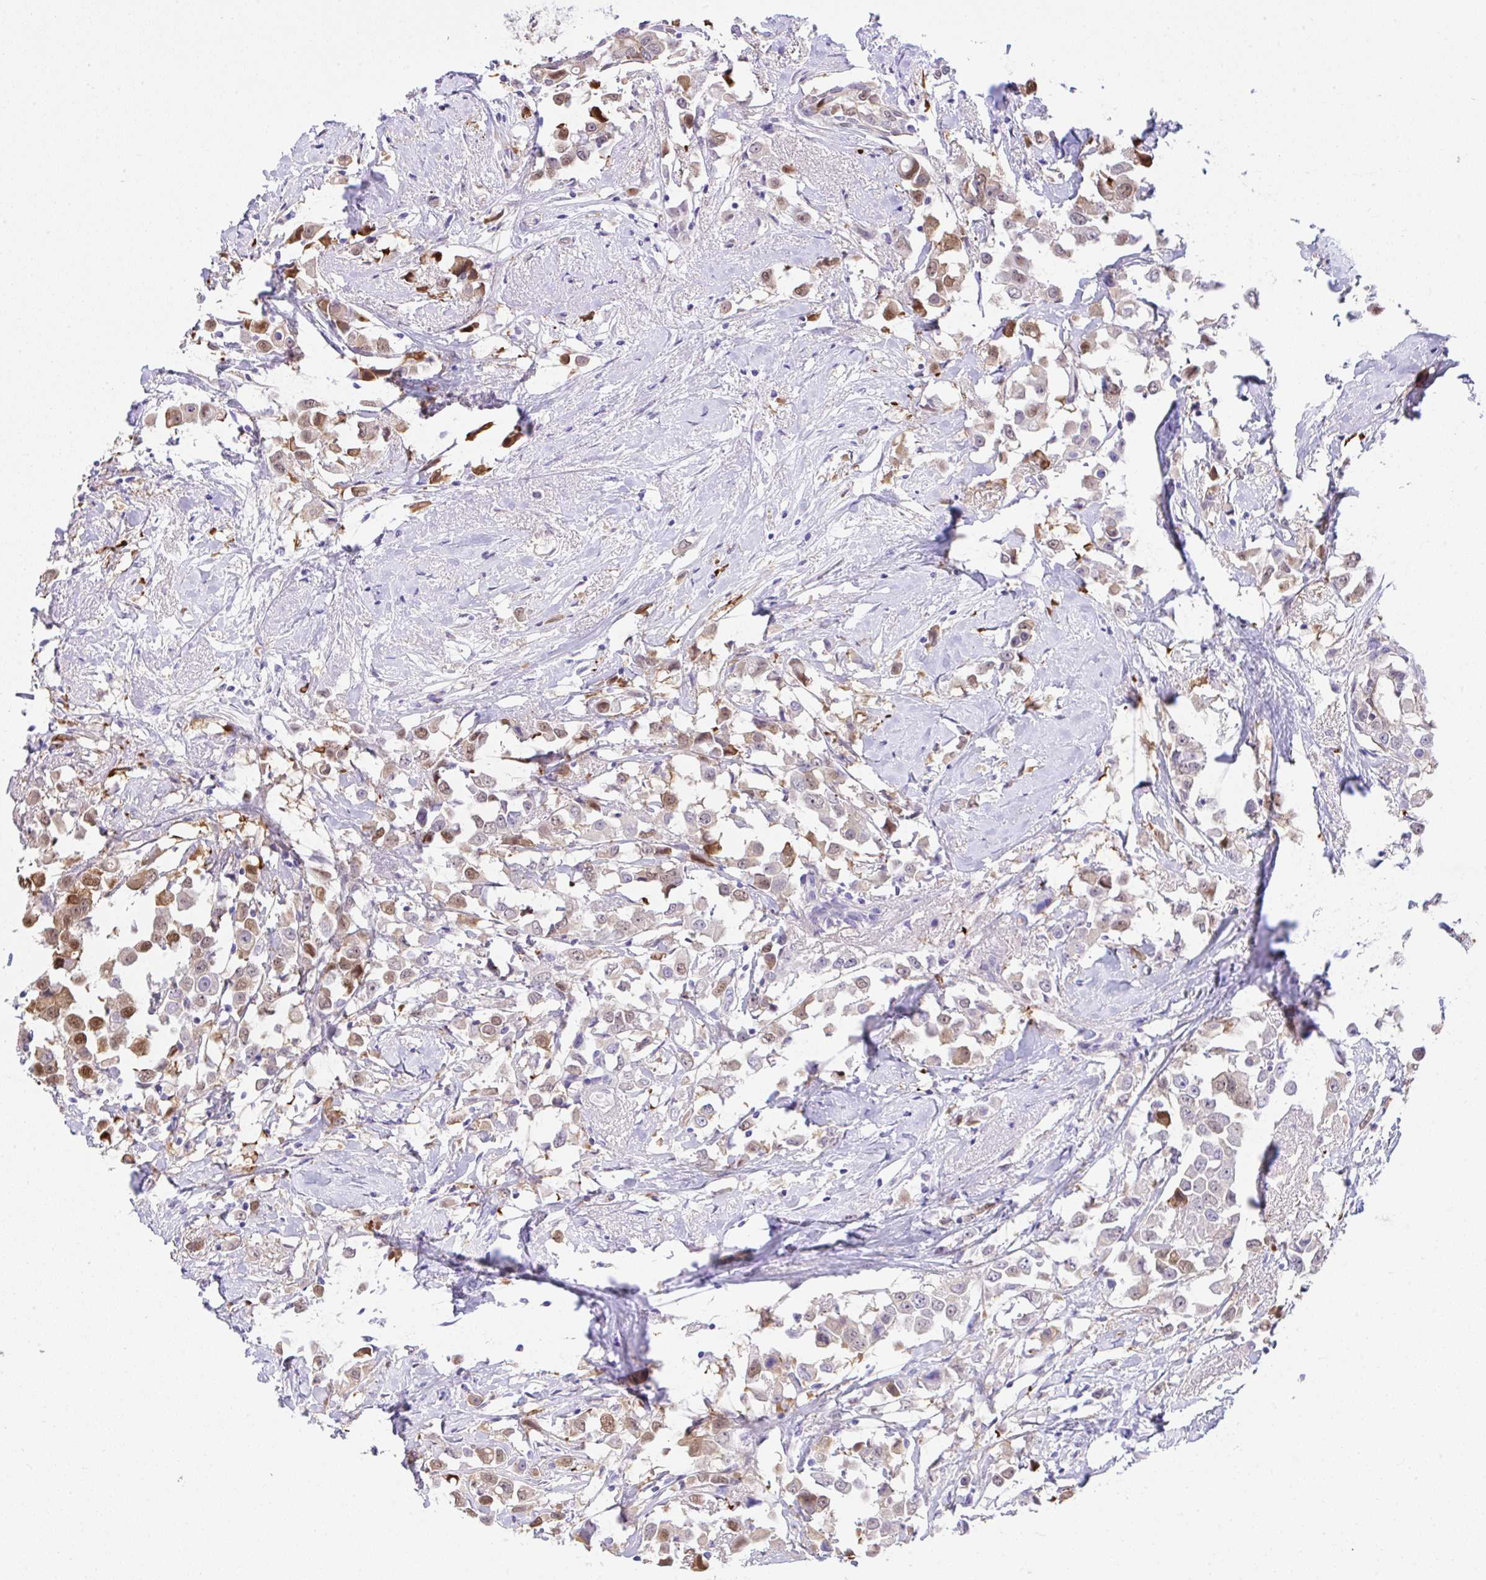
{"staining": {"intensity": "weak", "quantity": ">75%", "location": "cytoplasmic/membranous,nuclear"}, "tissue": "breast cancer", "cell_type": "Tumor cells", "image_type": "cancer", "snomed": [{"axis": "morphology", "description": "Duct carcinoma"}, {"axis": "topography", "description": "Breast"}], "caption": "Immunohistochemistry micrograph of neoplastic tissue: human breast cancer (invasive ductal carcinoma) stained using IHC reveals low levels of weak protein expression localized specifically in the cytoplasmic/membranous and nuclear of tumor cells, appearing as a cytoplasmic/membranous and nuclear brown color.", "gene": "ZNF485", "patient": {"sex": "female", "age": 61}}